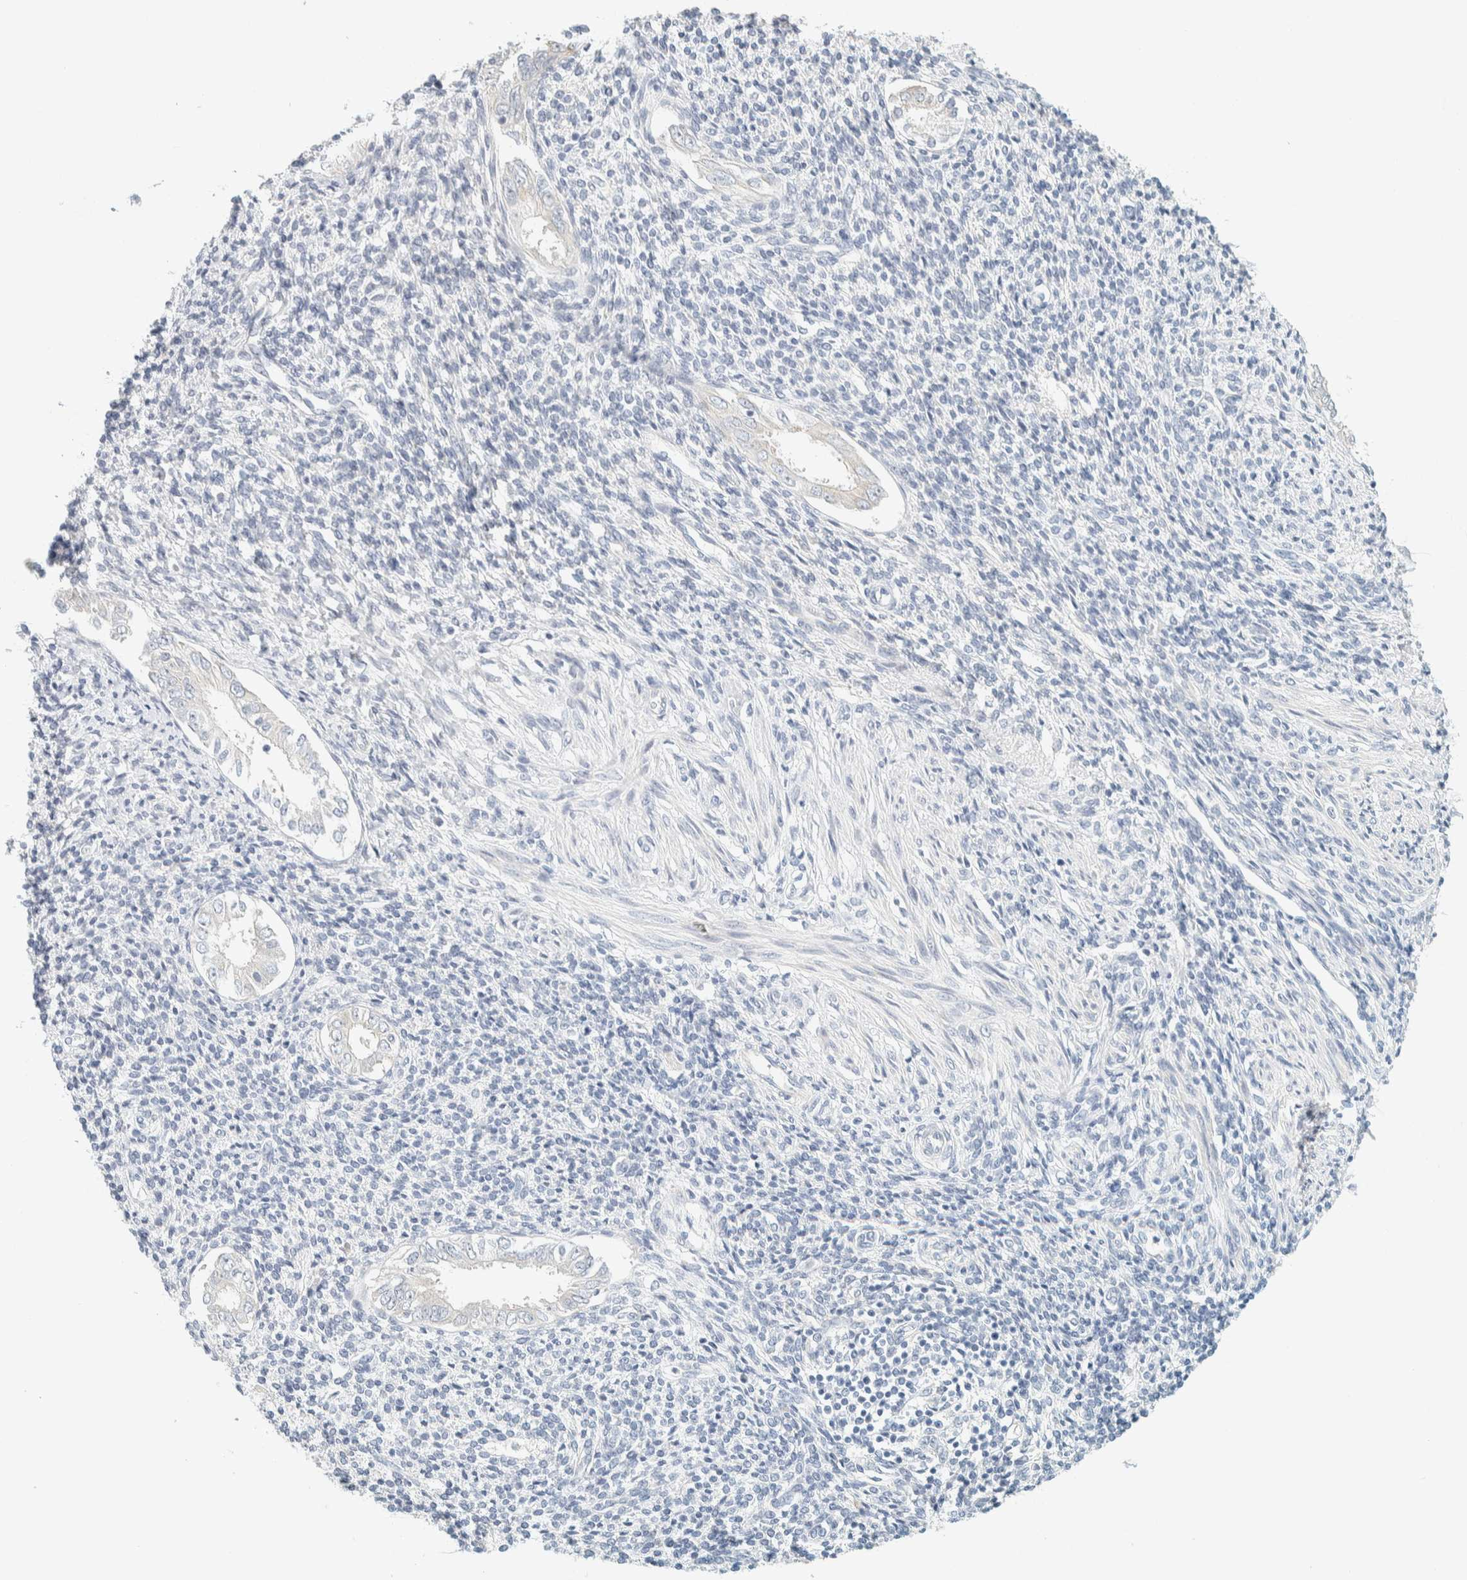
{"staining": {"intensity": "negative", "quantity": "none", "location": "none"}, "tissue": "endometrium", "cell_type": "Cells in endometrial stroma", "image_type": "normal", "snomed": [{"axis": "morphology", "description": "Normal tissue, NOS"}, {"axis": "topography", "description": "Endometrium"}], "caption": "Immunohistochemical staining of unremarkable human endometrium reveals no significant positivity in cells in endometrial stroma. Nuclei are stained in blue.", "gene": "AARSD1", "patient": {"sex": "female", "age": 66}}